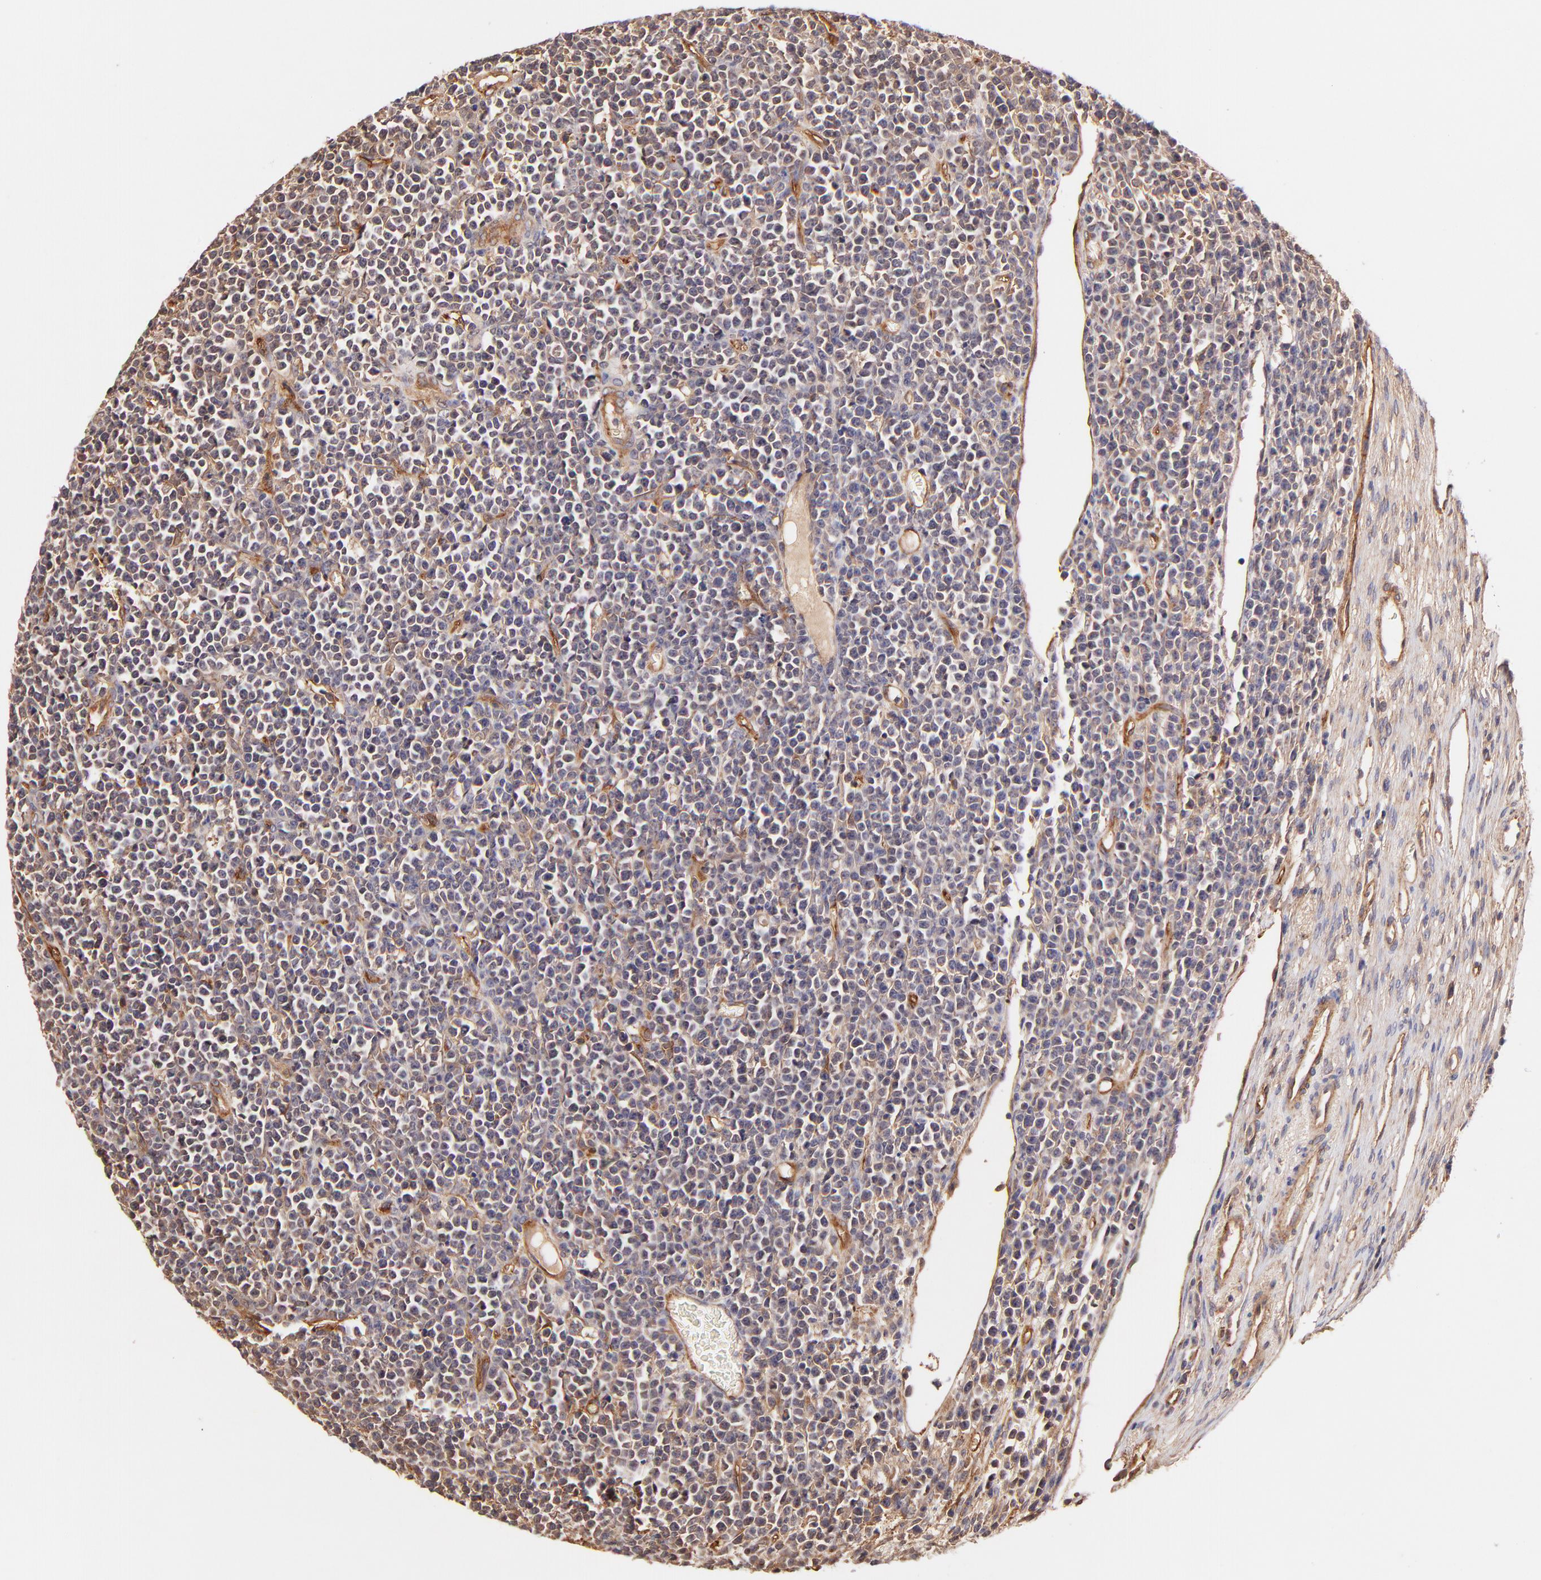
{"staining": {"intensity": "weak", "quantity": "<25%", "location": "cytoplasmic/membranous"}, "tissue": "lymphoma", "cell_type": "Tumor cells", "image_type": "cancer", "snomed": [{"axis": "morphology", "description": "Malignant lymphoma, non-Hodgkin's type, High grade"}, {"axis": "topography", "description": "Ovary"}], "caption": "Tumor cells show no significant protein positivity in lymphoma.", "gene": "ITGB1", "patient": {"sex": "female", "age": 56}}